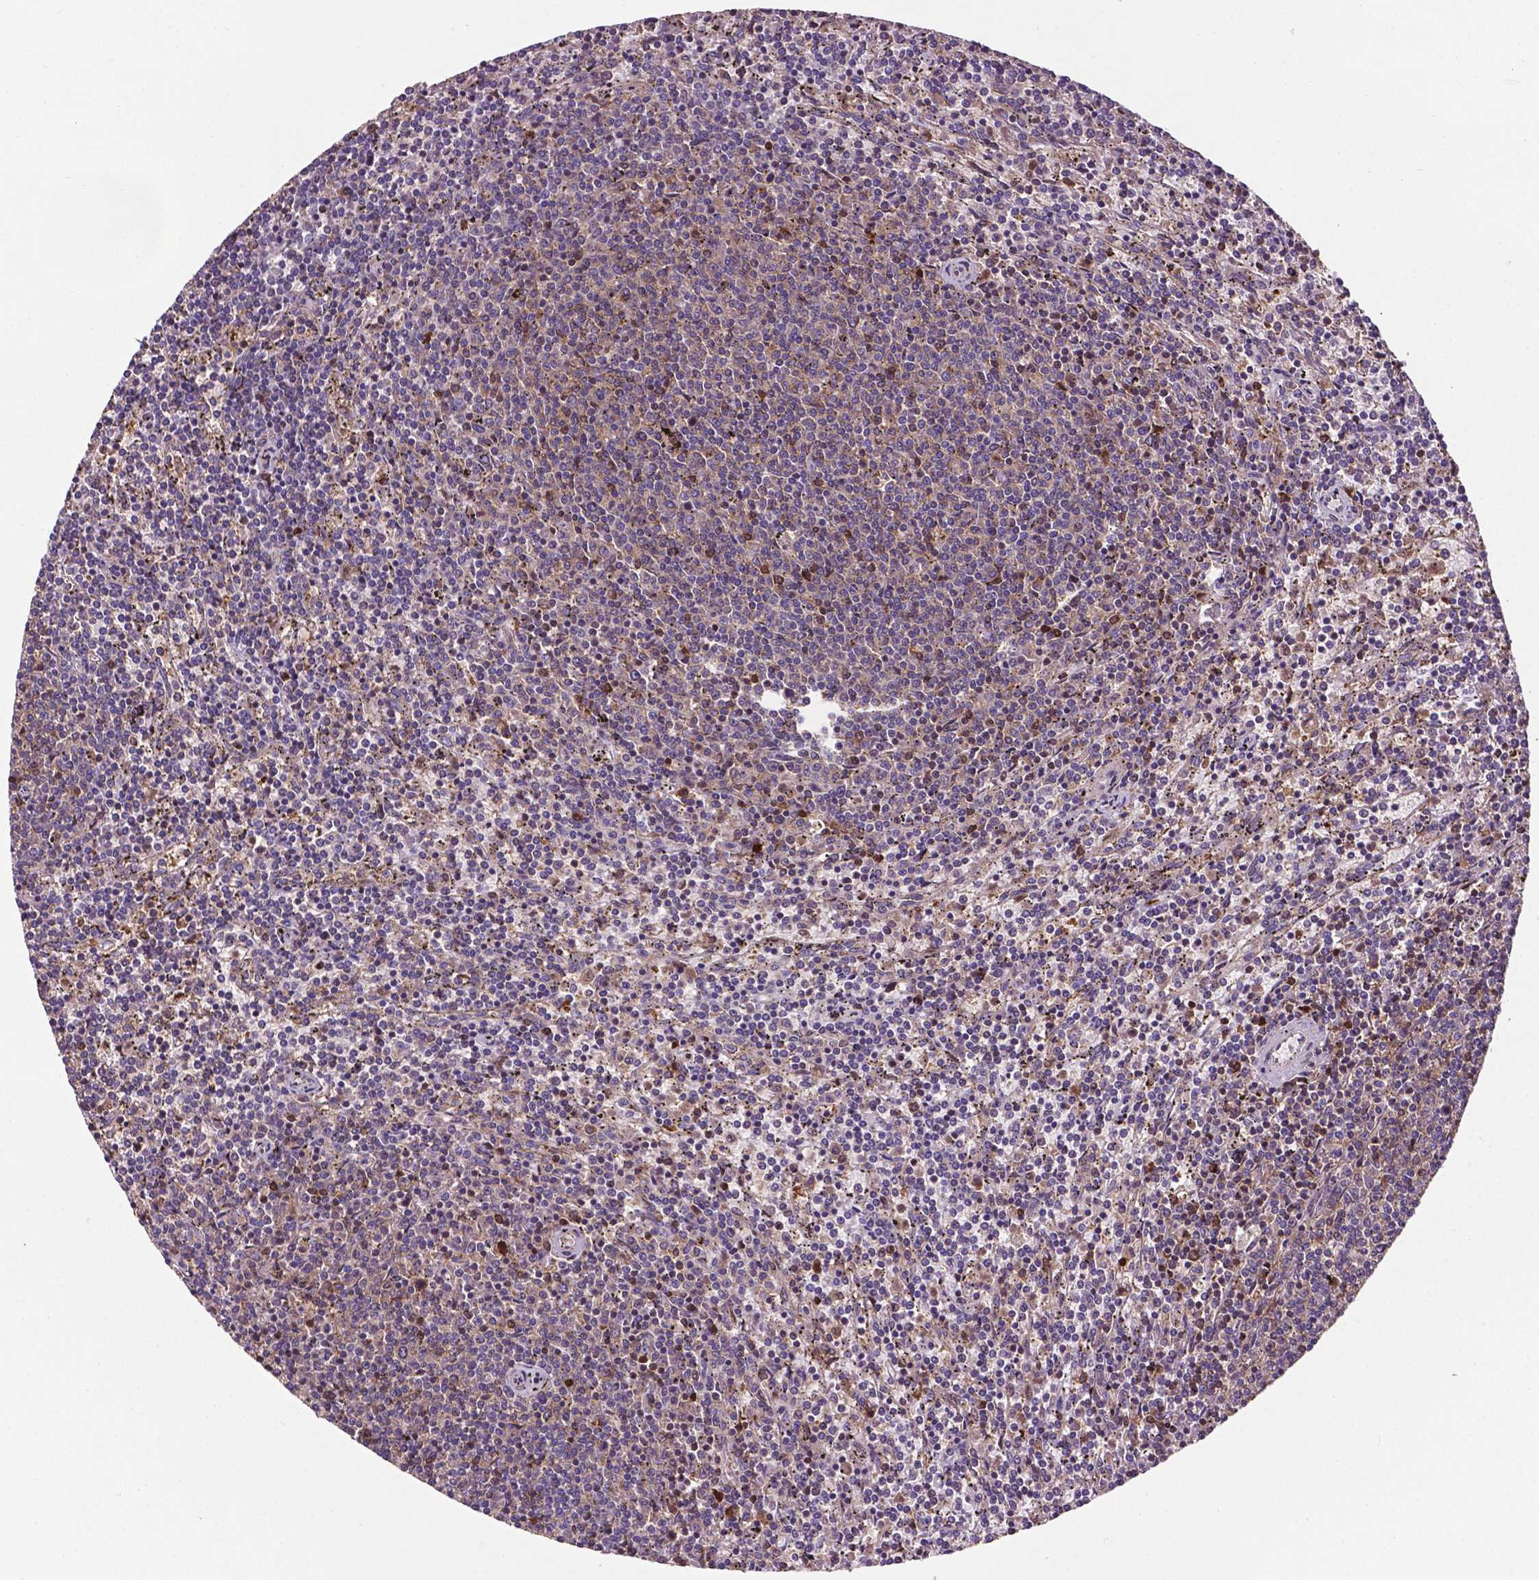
{"staining": {"intensity": "negative", "quantity": "none", "location": "none"}, "tissue": "lymphoma", "cell_type": "Tumor cells", "image_type": "cancer", "snomed": [{"axis": "morphology", "description": "Malignant lymphoma, non-Hodgkin's type, Low grade"}, {"axis": "topography", "description": "Spleen"}], "caption": "Tumor cells are negative for brown protein staining in low-grade malignant lymphoma, non-Hodgkin's type.", "gene": "SMAD3", "patient": {"sex": "female", "age": 50}}